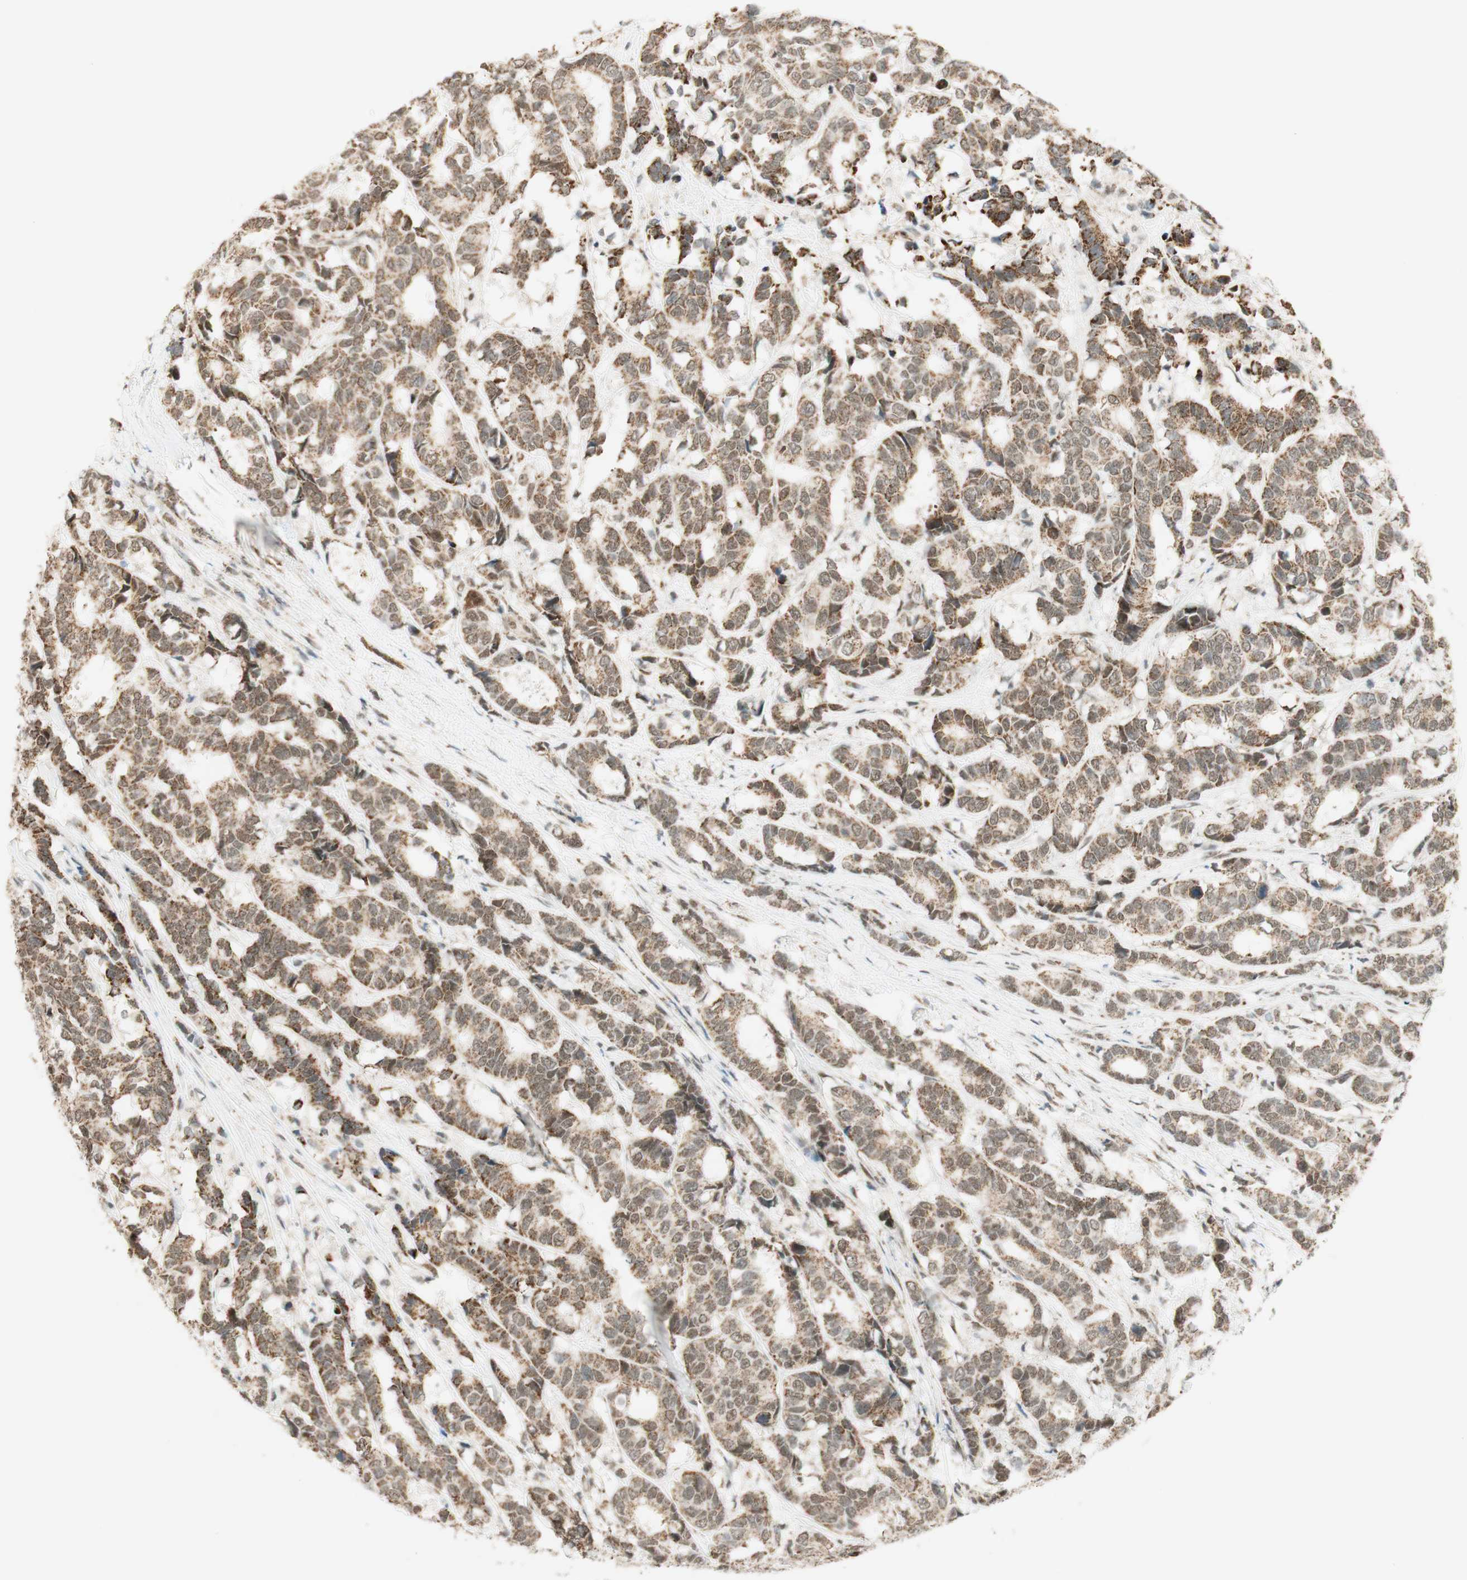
{"staining": {"intensity": "moderate", "quantity": ">75%", "location": "cytoplasmic/membranous,nuclear"}, "tissue": "breast cancer", "cell_type": "Tumor cells", "image_type": "cancer", "snomed": [{"axis": "morphology", "description": "Duct carcinoma"}, {"axis": "topography", "description": "Breast"}], "caption": "This micrograph demonstrates IHC staining of invasive ductal carcinoma (breast), with medium moderate cytoplasmic/membranous and nuclear staining in approximately >75% of tumor cells.", "gene": "ZNF782", "patient": {"sex": "female", "age": 87}}